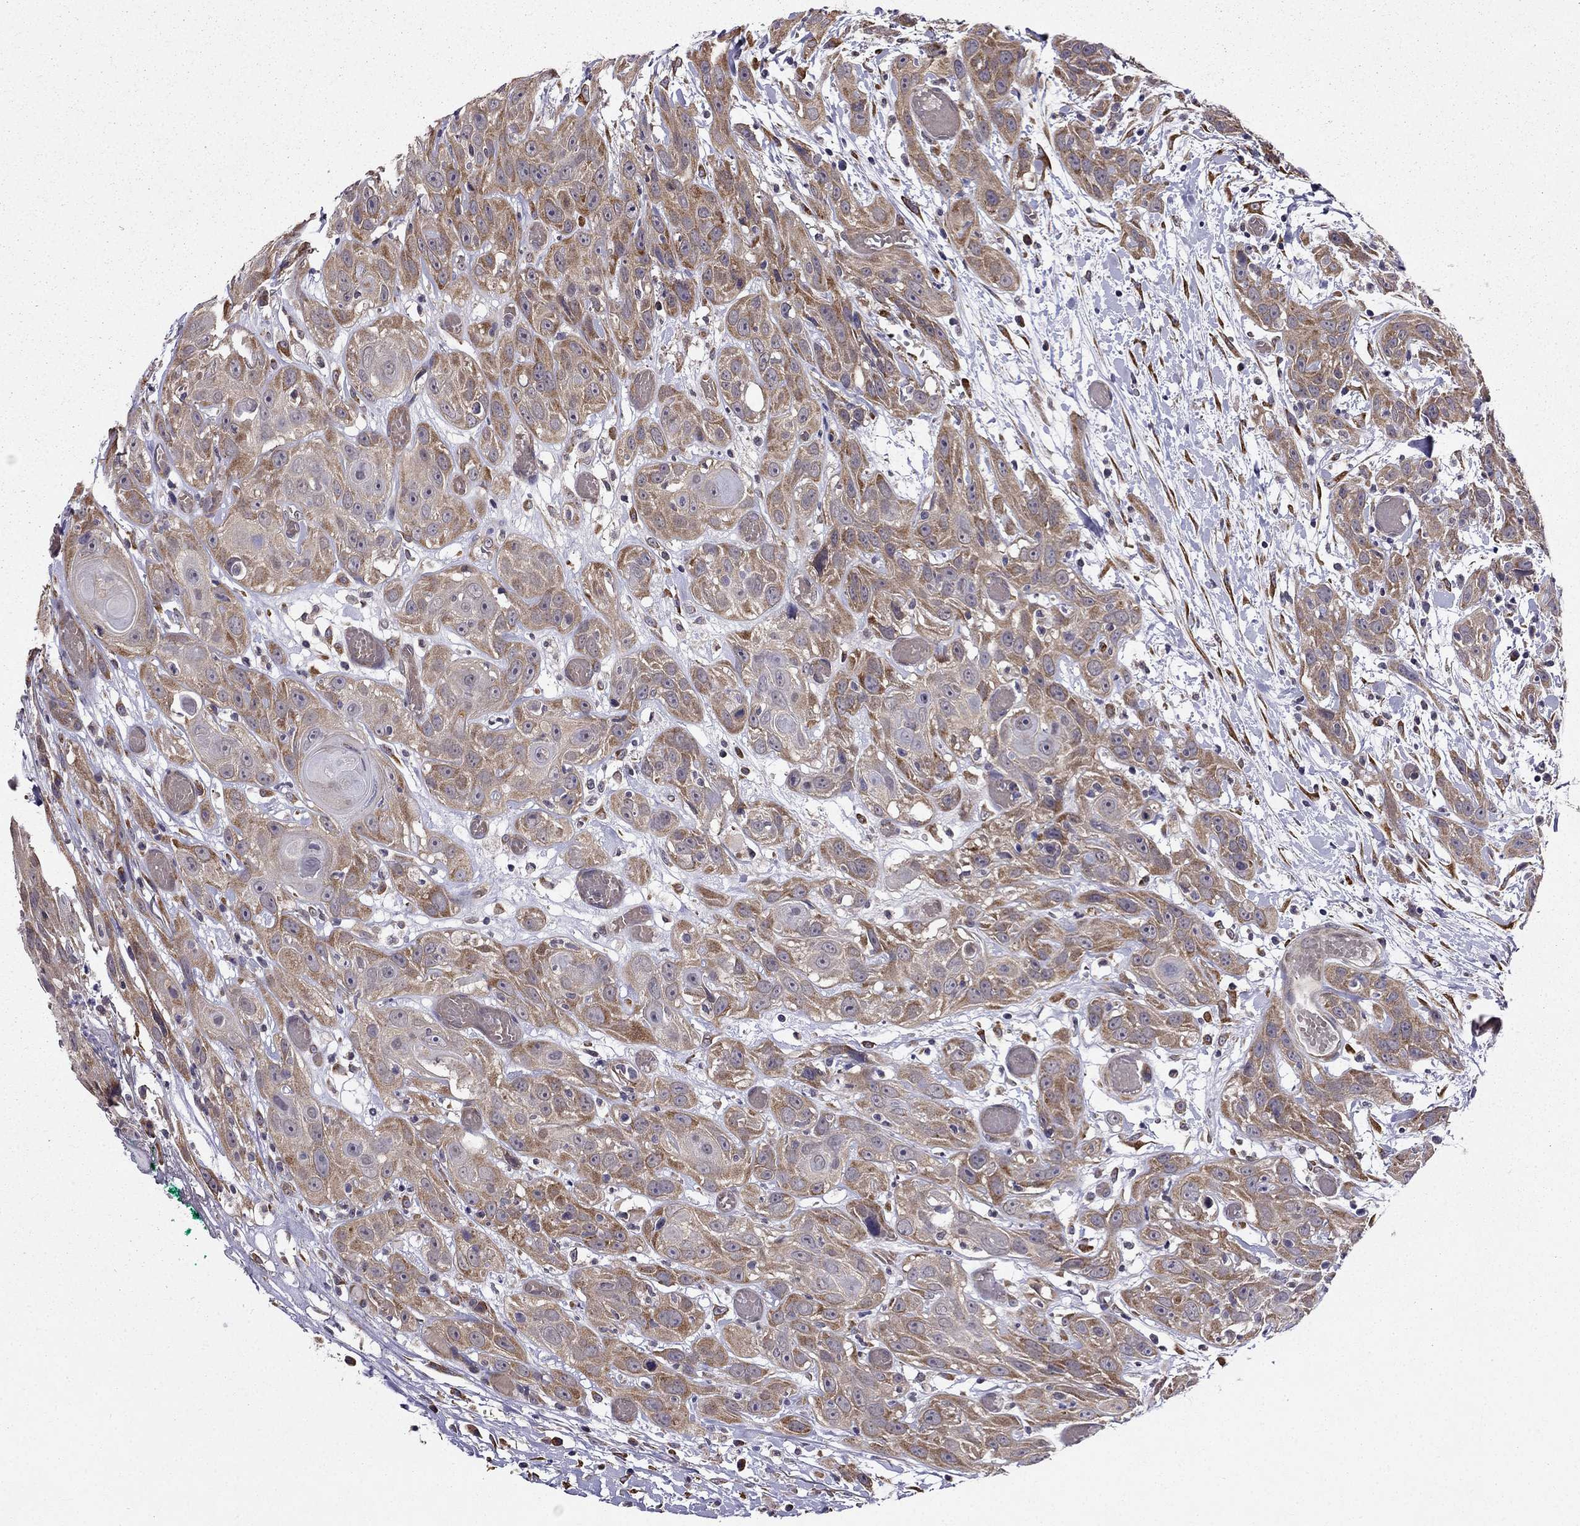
{"staining": {"intensity": "moderate", "quantity": "<25%", "location": "cytoplasmic/membranous"}, "tissue": "head and neck cancer", "cell_type": "Tumor cells", "image_type": "cancer", "snomed": [{"axis": "morphology", "description": "Normal tissue, NOS"}, {"axis": "morphology", "description": "Squamous cell carcinoma, NOS"}, {"axis": "topography", "description": "Oral tissue"}, {"axis": "topography", "description": "Salivary gland"}, {"axis": "topography", "description": "Head-Neck"}], "caption": "DAB (3,3'-diaminobenzidine) immunohistochemical staining of human squamous cell carcinoma (head and neck) reveals moderate cytoplasmic/membranous protein staining in approximately <25% of tumor cells.", "gene": "ARHGEF28", "patient": {"sex": "female", "age": 62}}